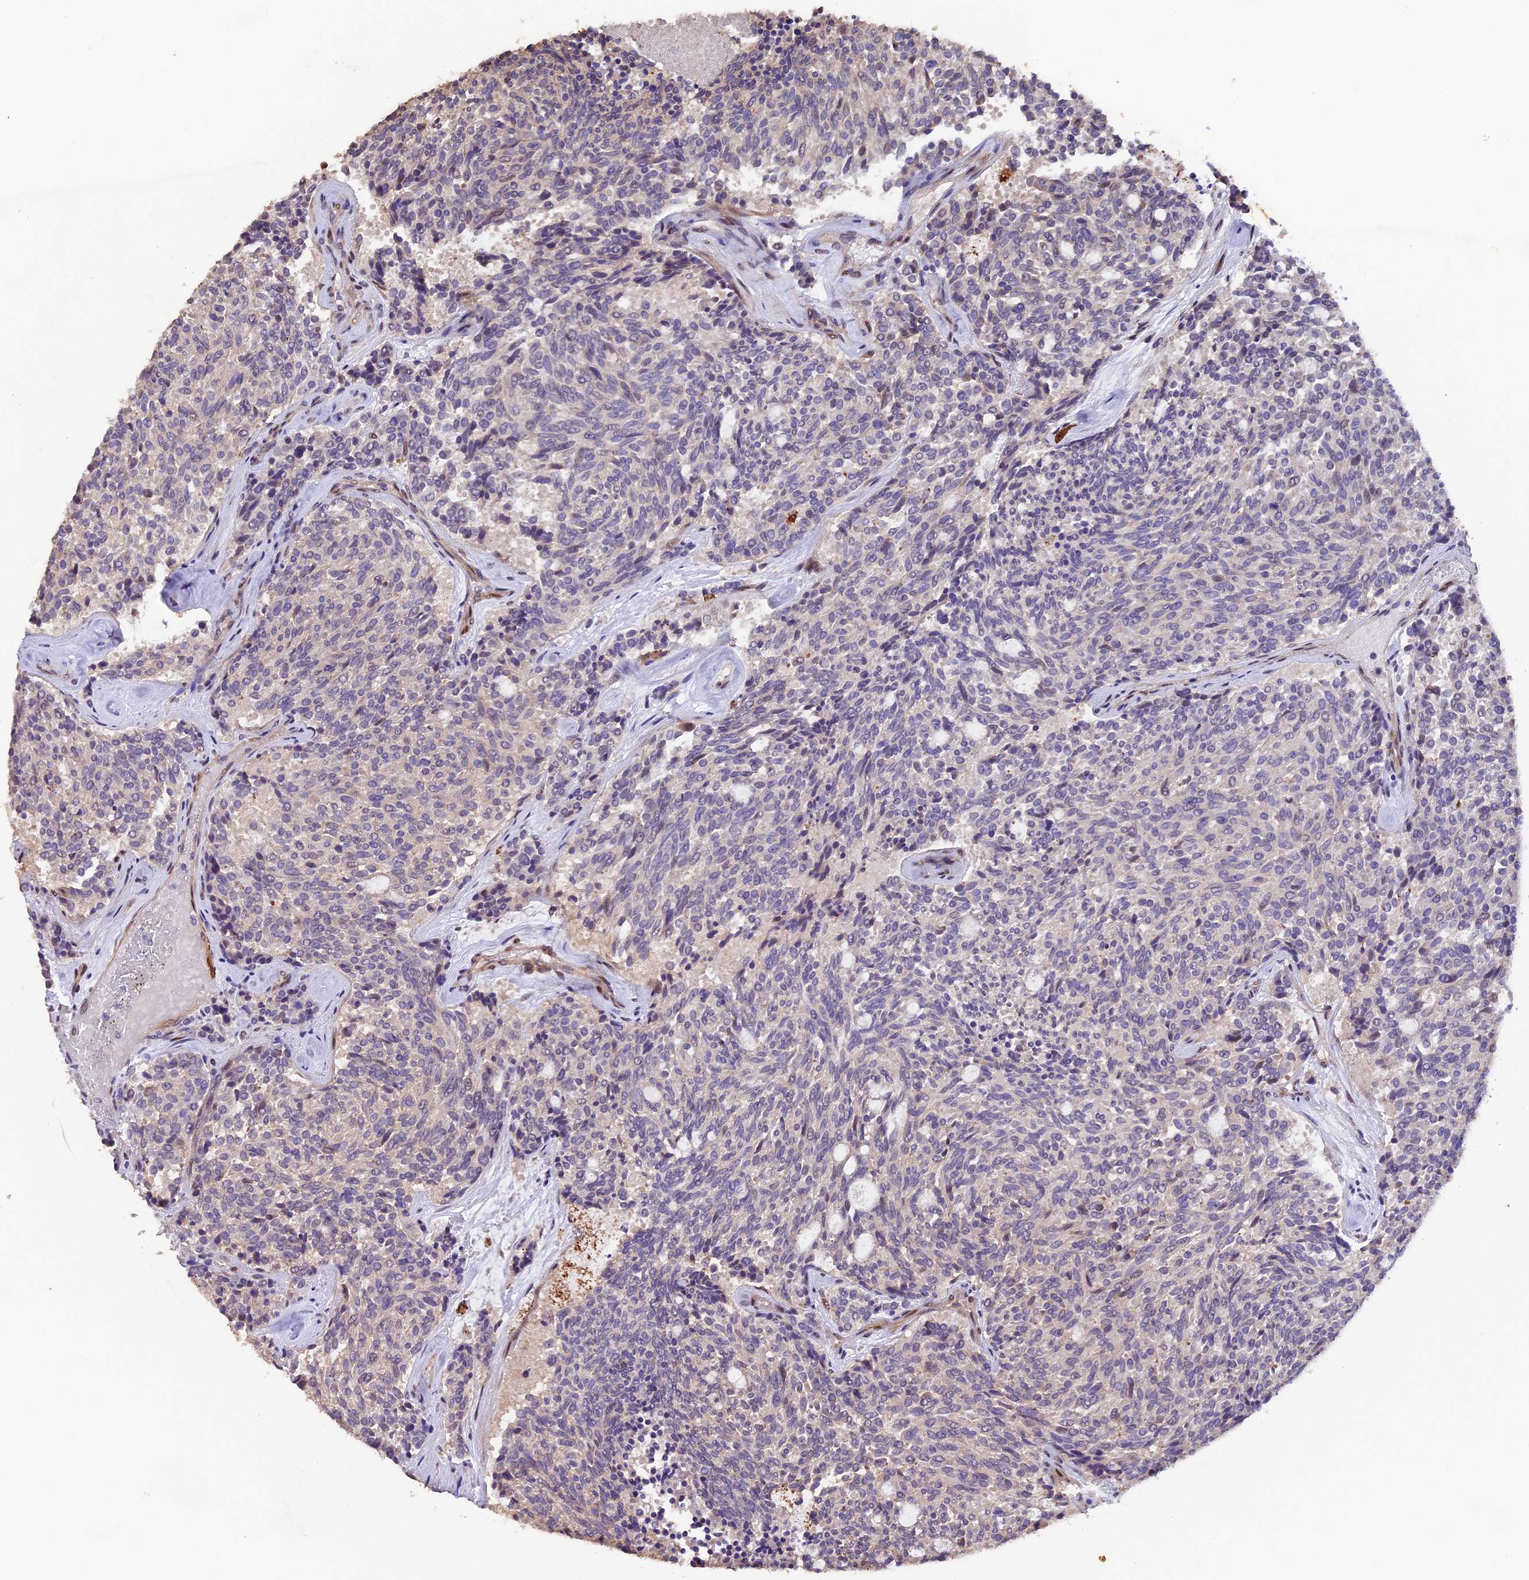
{"staining": {"intensity": "negative", "quantity": "none", "location": "none"}, "tissue": "carcinoid", "cell_type": "Tumor cells", "image_type": "cancer", "snomed": [{"axis": "morphology", "description": "Carcinoid, malignant, NOS"}, {"axis": "topography", "description": "Pancreas"}], "caption": "DAB (3,3'-diaminobenzidine) immunohistochemical staining of human carcinoid (malignant) reveals no significant expression in tumor cells.", "gene": "NCK2", "patient": {"sex": "female", "age": 54}}